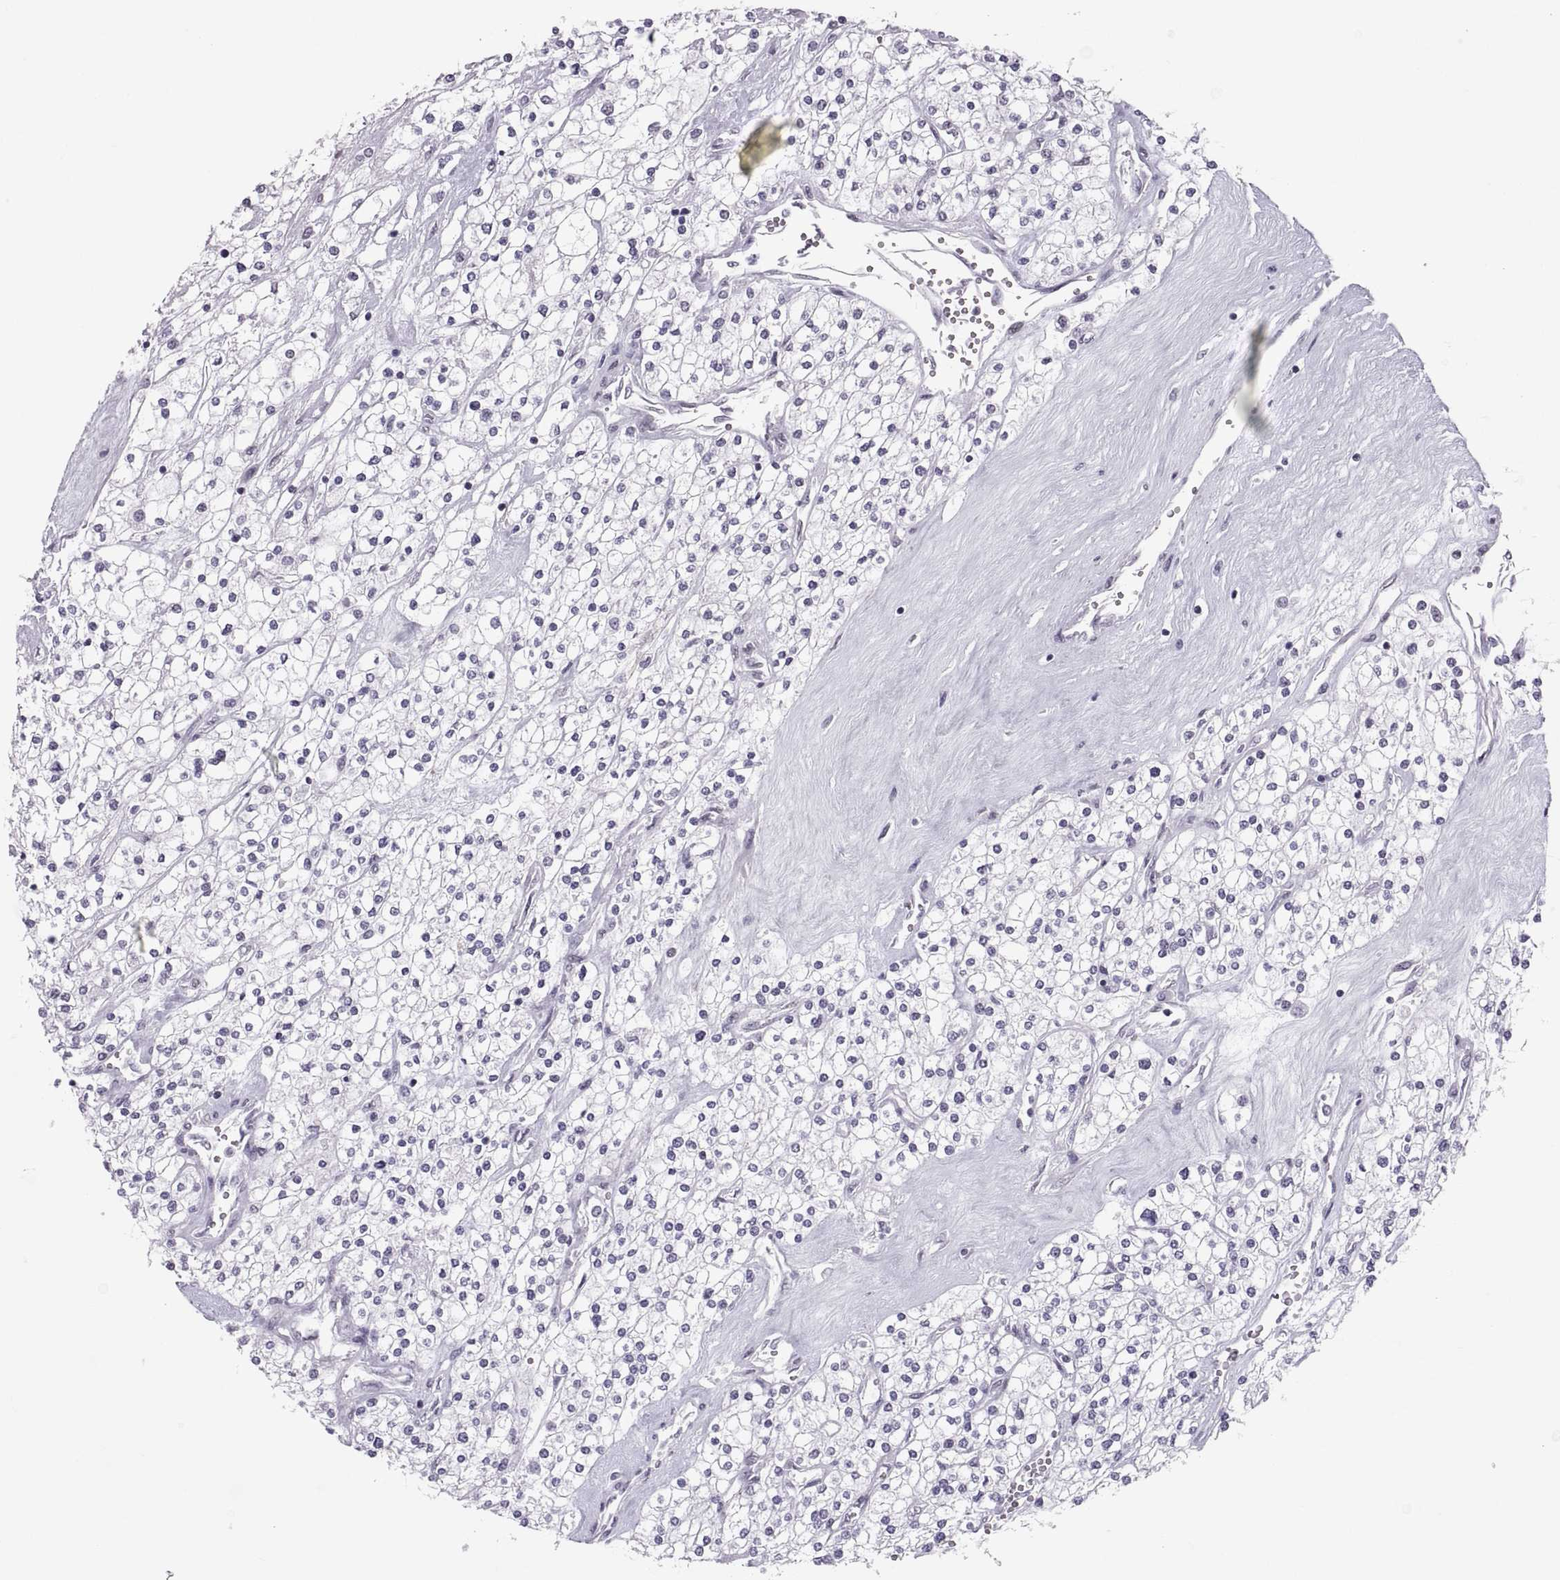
{"staining": {"intensity": "negative", "quantity": "none", "location": "none"}, "tissue": "renal cancer", "cell_type": "Tumor cells", "image_type": "cancer", "snomed": [{"axis": "morphology", "description": "Adenocarcinoma, NOS"}, {"axis": "topography", "description": "Kidney"}], "caption": "Tumor cells are negative for brown protein staining in renal cancer.", "gene": "KRT77", "patient": {"sex": "male", "age": 80}}